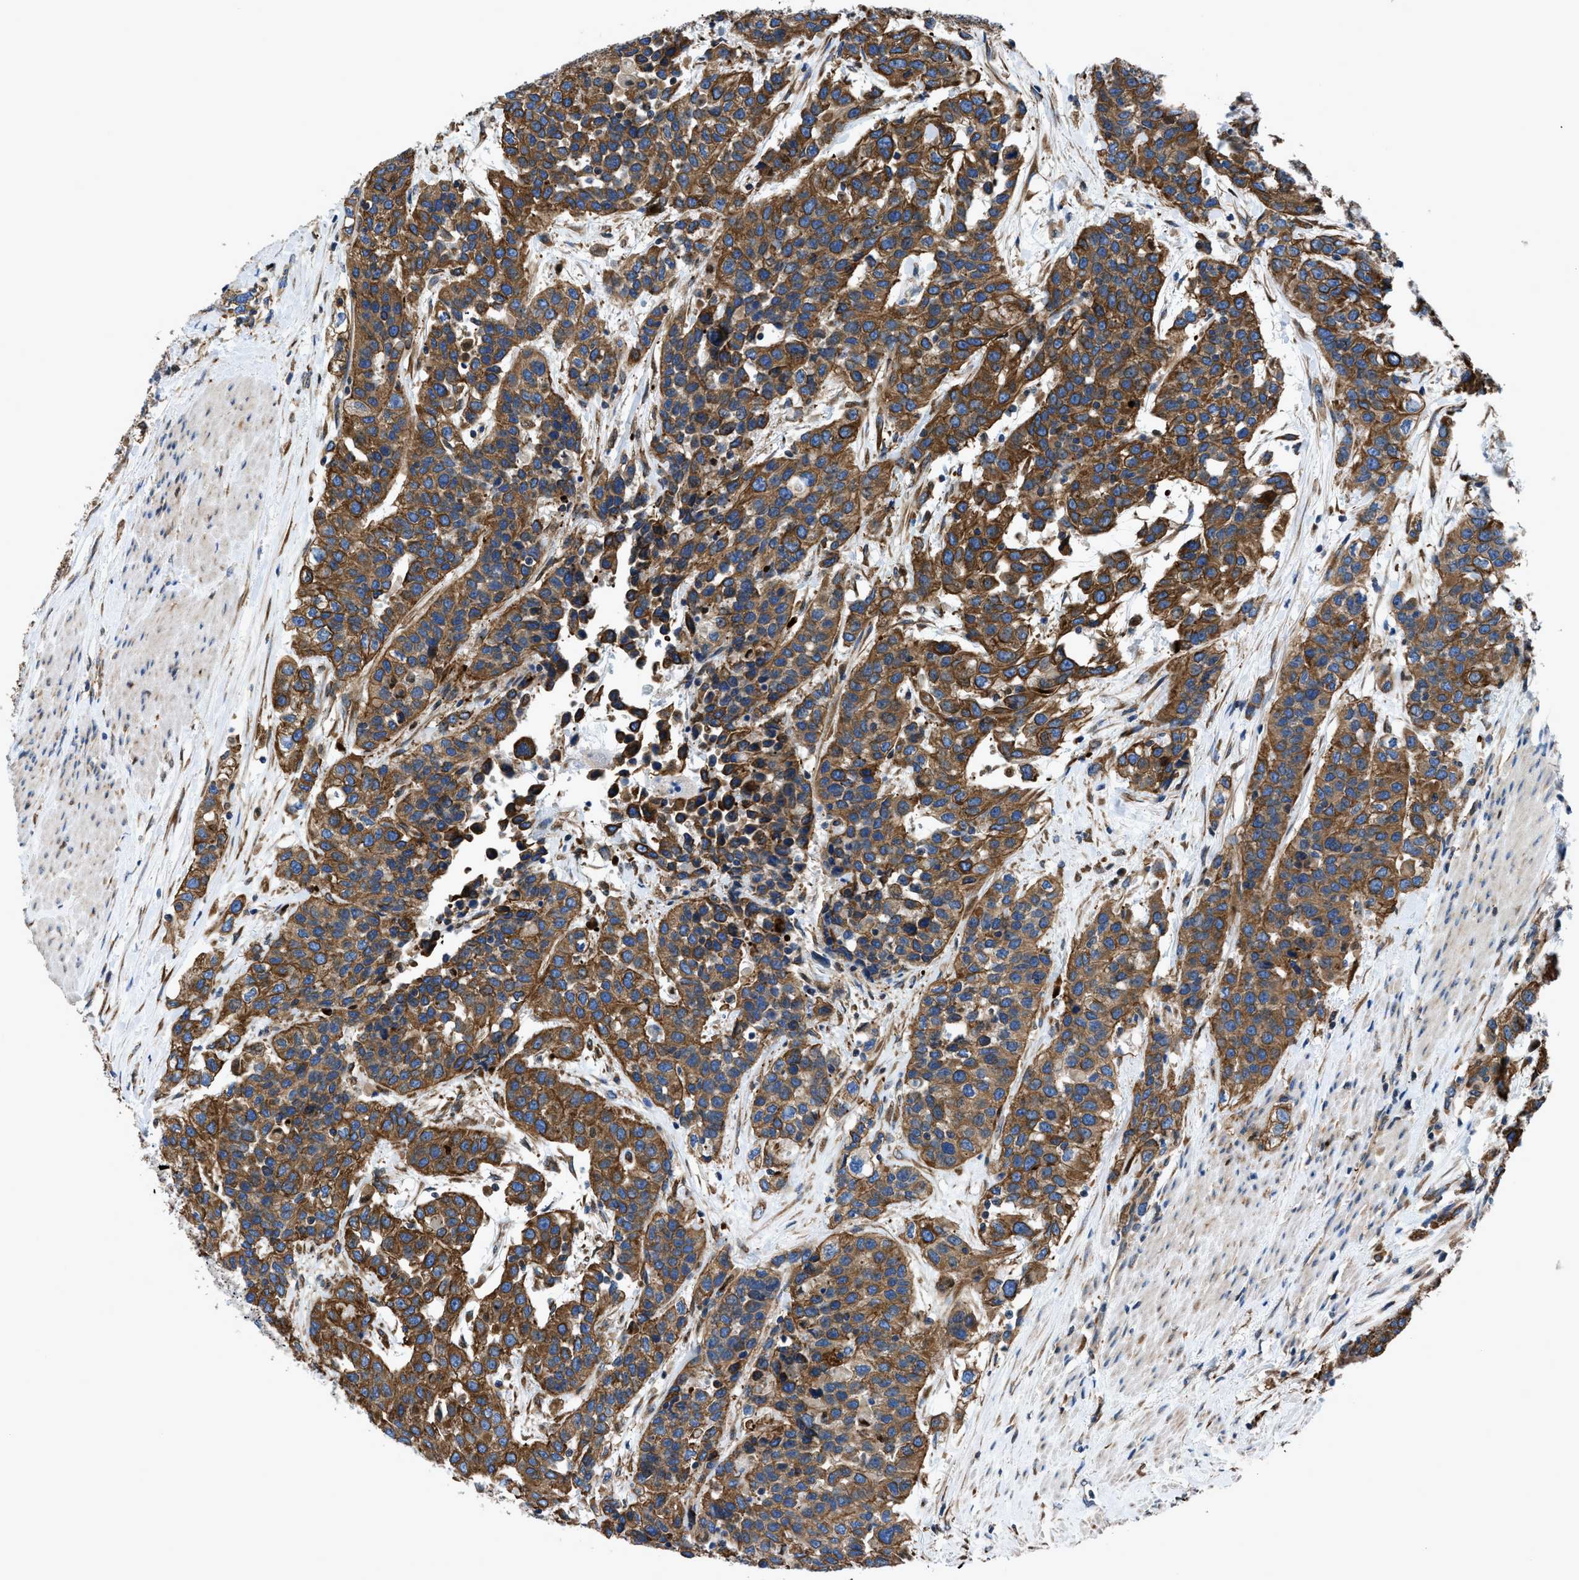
{"staining": {"intensity": "strong", "quantity": ">75%", "location": "cytoplasmic/membranous"}, "tissue": "urothelial cancer", "cell_type": "Tumor cells", "image_type": "cancer", "snomed": [{"axis": "morphology", "description": "Urothelial carcinoma, High grade"}, {"axis": "topography", "description": "Urinary bladder"}], "caption": "This is a photomicrograph of immunohistochemistry (IHC) staining of high-grade urothelial carcinoma, which shows strong expression in the cytoplasmic/membranous of tumor cells.", "gene": "DMAC1", "patient": {"sex": "female", "age": 80}}